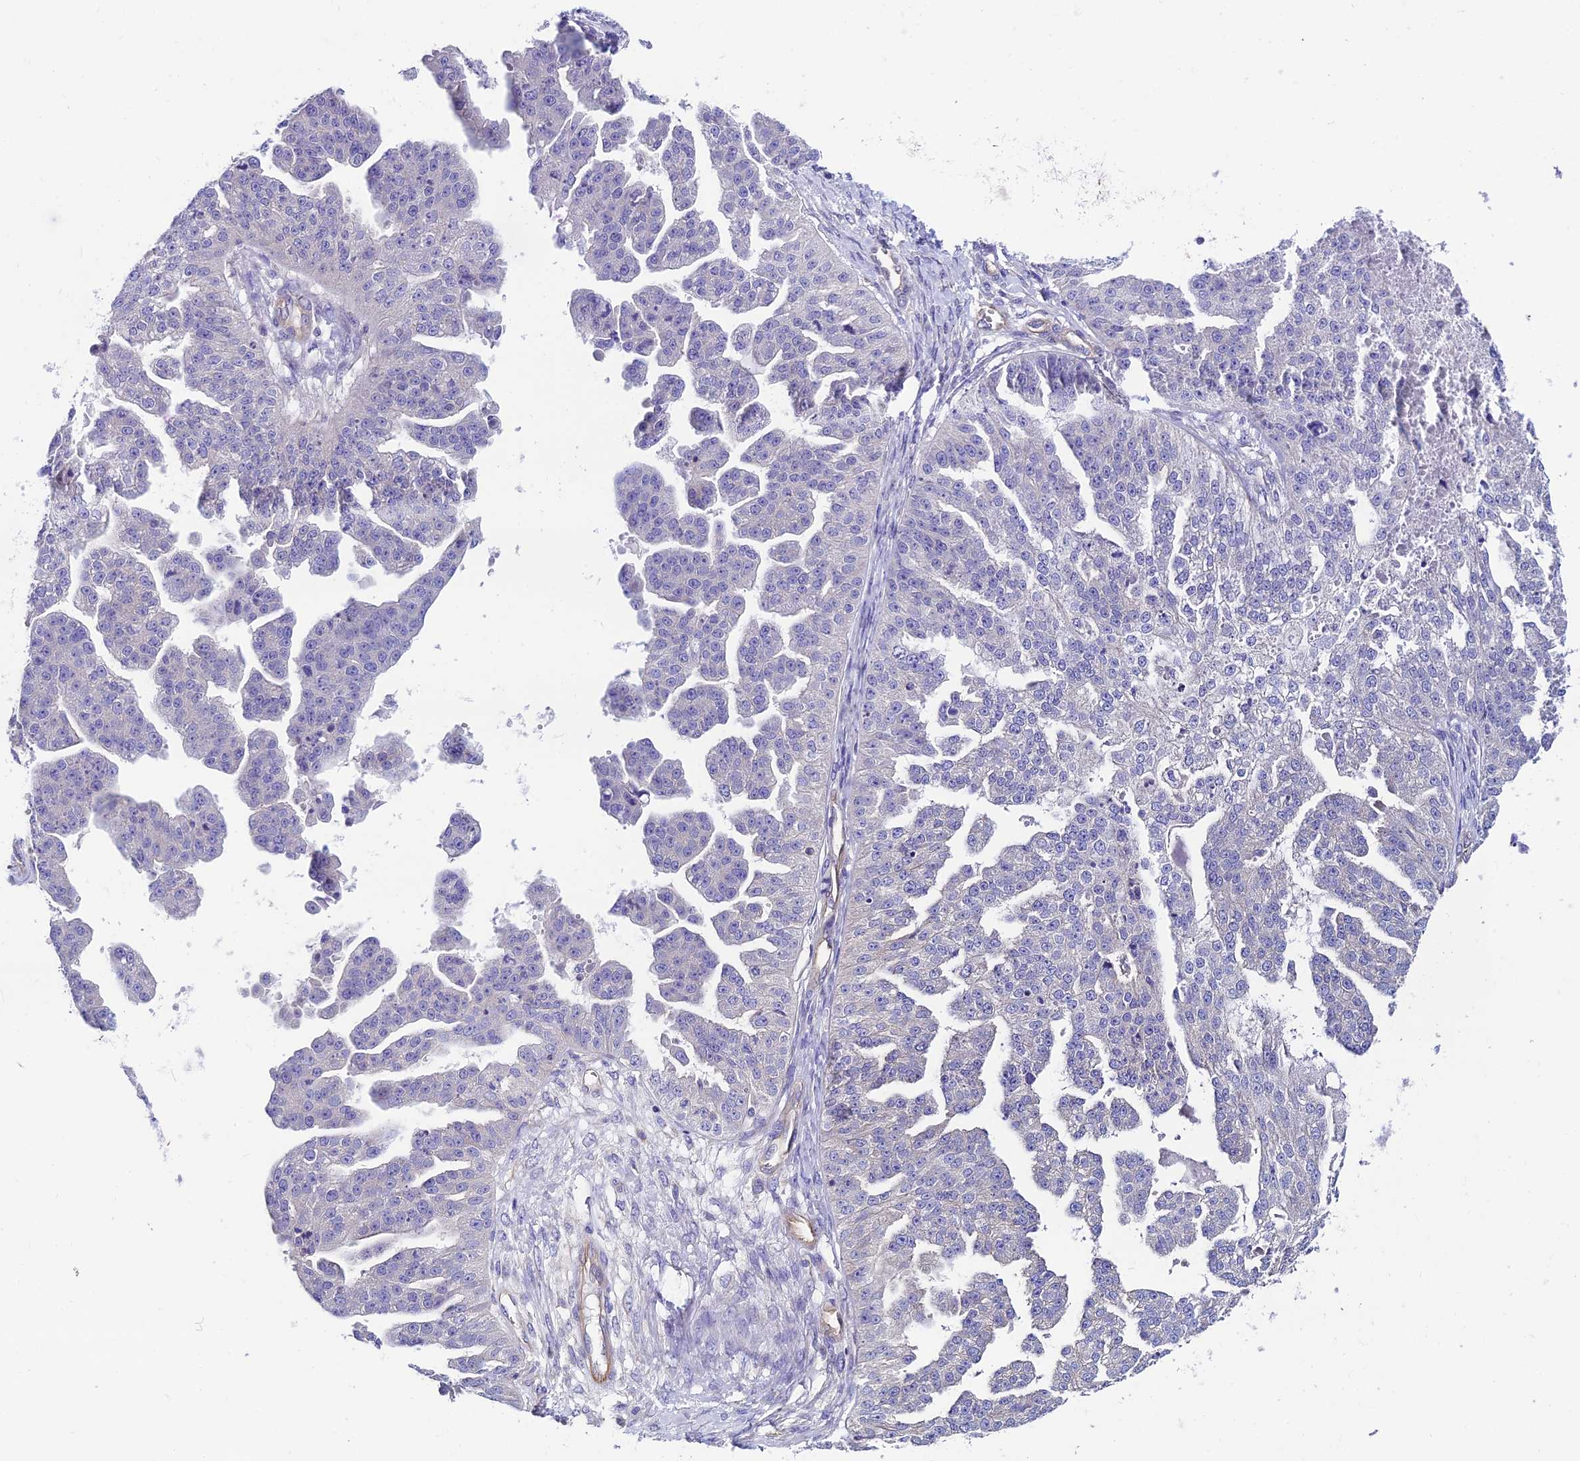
{"staining": {"intensity": "negative", "quantity": "none", "location": "none"}, "tissue": "ovarian cancer", "cell_type": "Tumor cells", "image_type": "cancer", "snomed": [{"axis": "morphology", "description": "Cystadenocarcinoma, serous, NOS"}, {"axis": "topography", "description": "Ovary"}], "caption": "The image displays no staining of tumor cells in serous cystadenocarcinoma (ovarian).", "gene": "PPFIA3", "patient": {"sex": "female", "age": 58}}